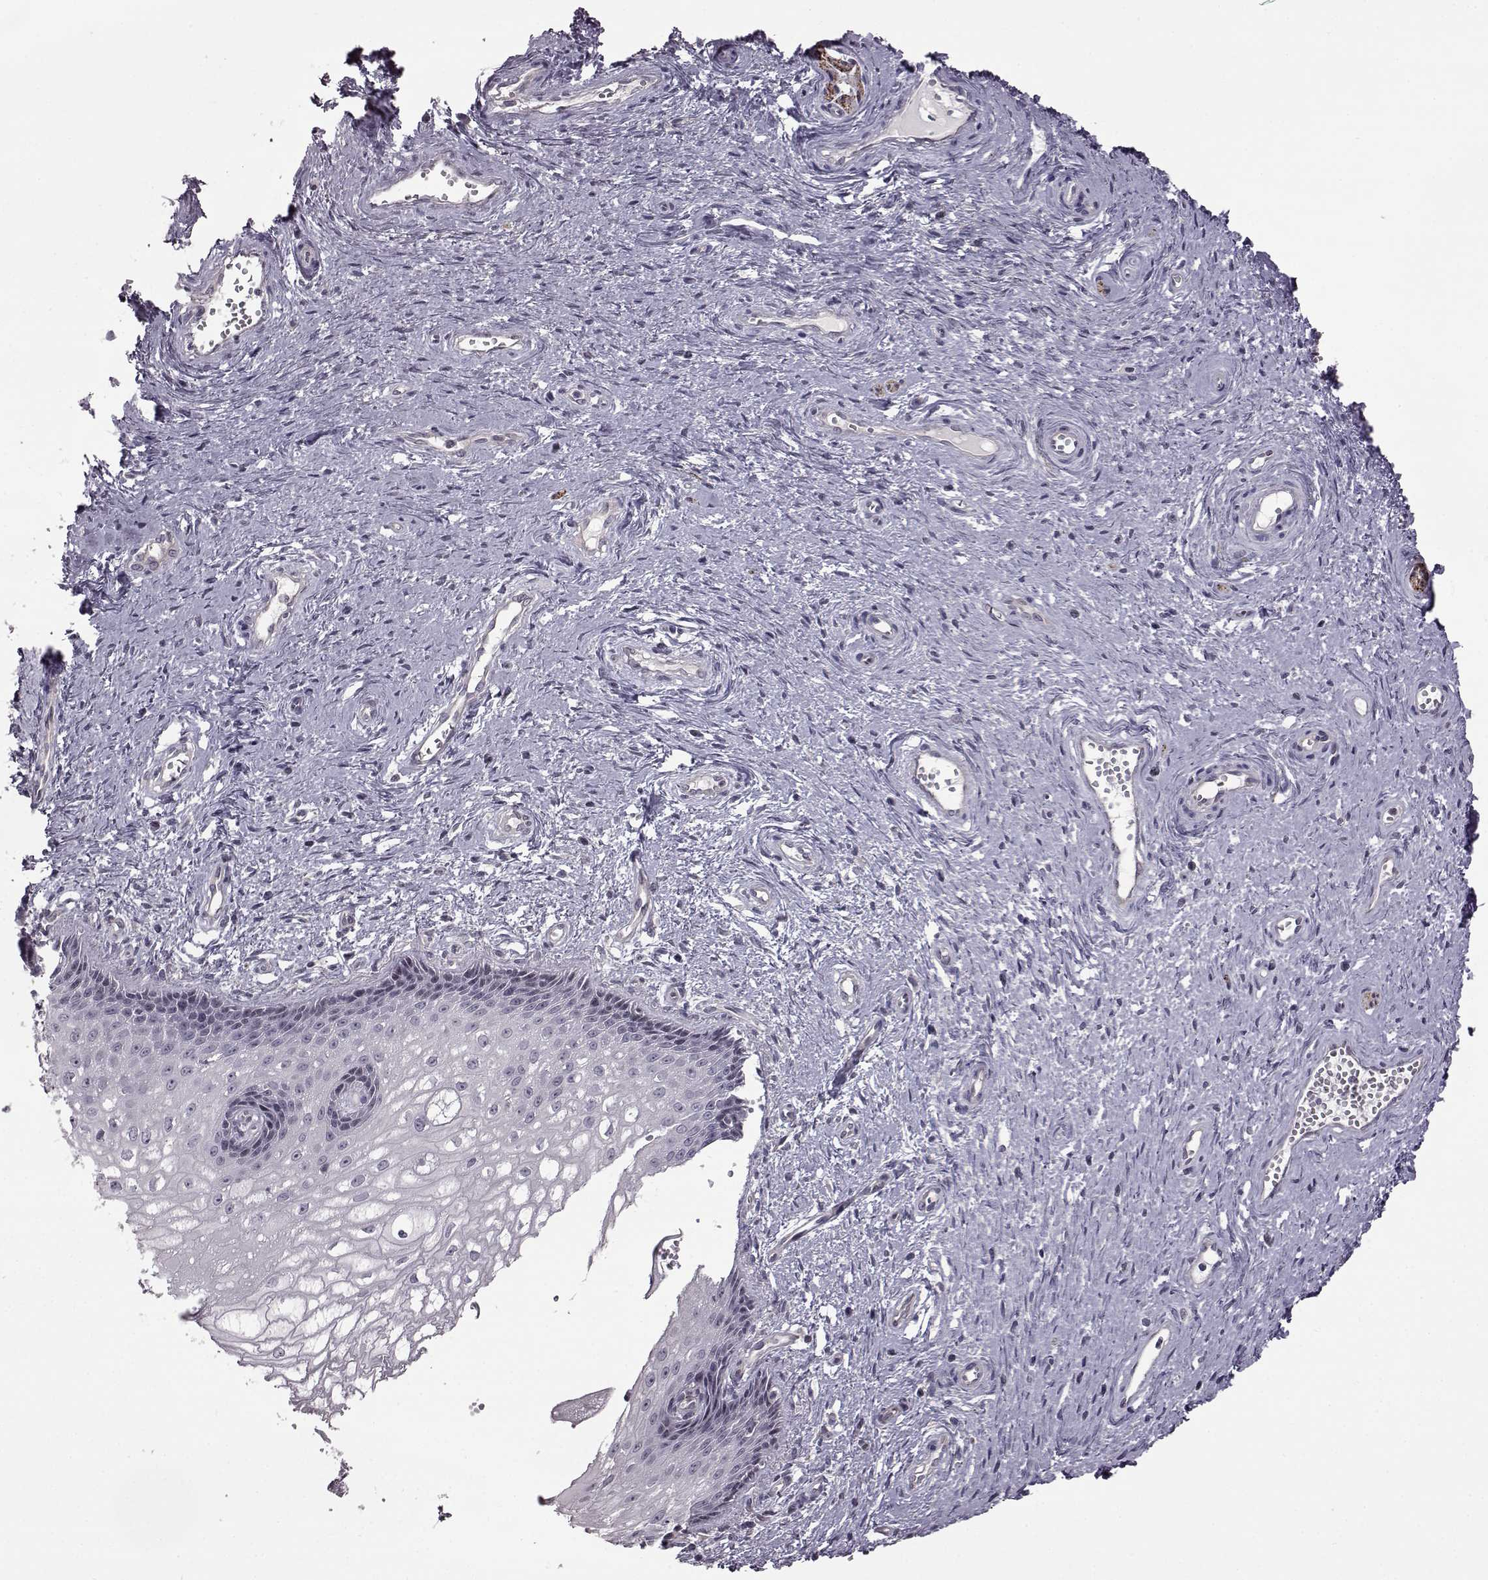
{"staining": {"intensity": "negative", "quantity": "none", "location": "none"}, "tissue": "cervical cancer", "cell_type": "Tumor cells", "image_type": "cancer", "snomed": [{"axis": "morphology", "description": "Squamous cell carcinoma, NOS"}, {"axis": "topography", "description": "Cervix"}], "caption": "IHC photomicrograph of human cervical cancer (squamous cell carcinoma) stained for a protein (brown), which displays no expression in tumor cells.", "gene": "GAL", "patient": {"sex": "female", "age": 30}}